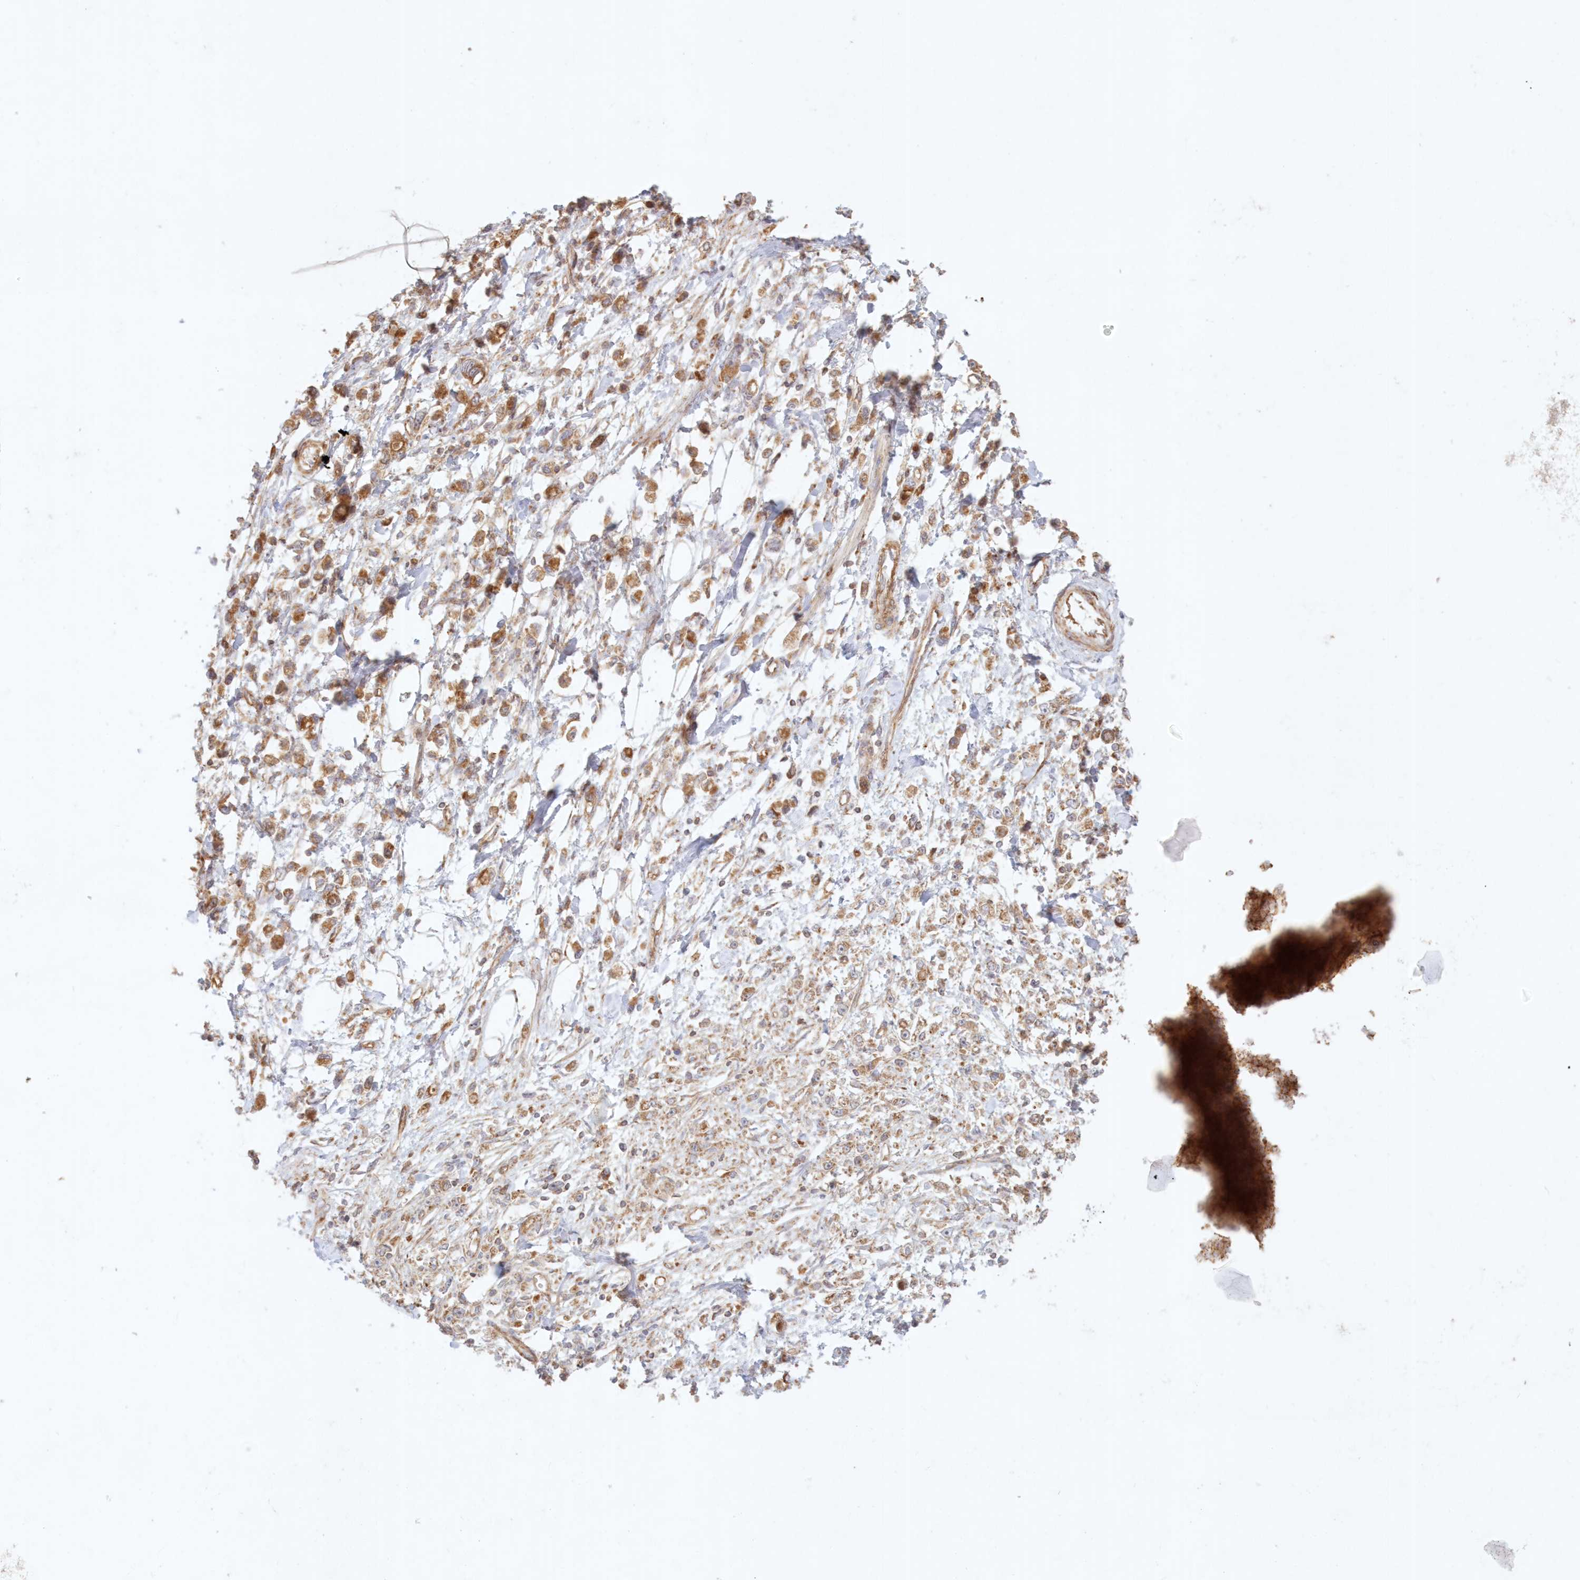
{"staining": {"intensity": "moderate", "quantity": ">75%", "location": "cytoplasmic/membranous"}, "tissue": "stomach cancer", "cell_type": "Tumor cells", "image_type": "cancer", "snomed": [{"axis": "morphology", "description": "Adenocarcinoma, NOS"}, {"axis": "topography", "description": "Stomach"}], "caption": "There is medium levels of moderate cytoplasmic/membranous expression in tumor cells of adenocarcinoma (stomach), as demonstrated by immunohistochemical staining (brown color).", "gene": "KIAA0232", "patient": {"sex": "female", "age": 59}}